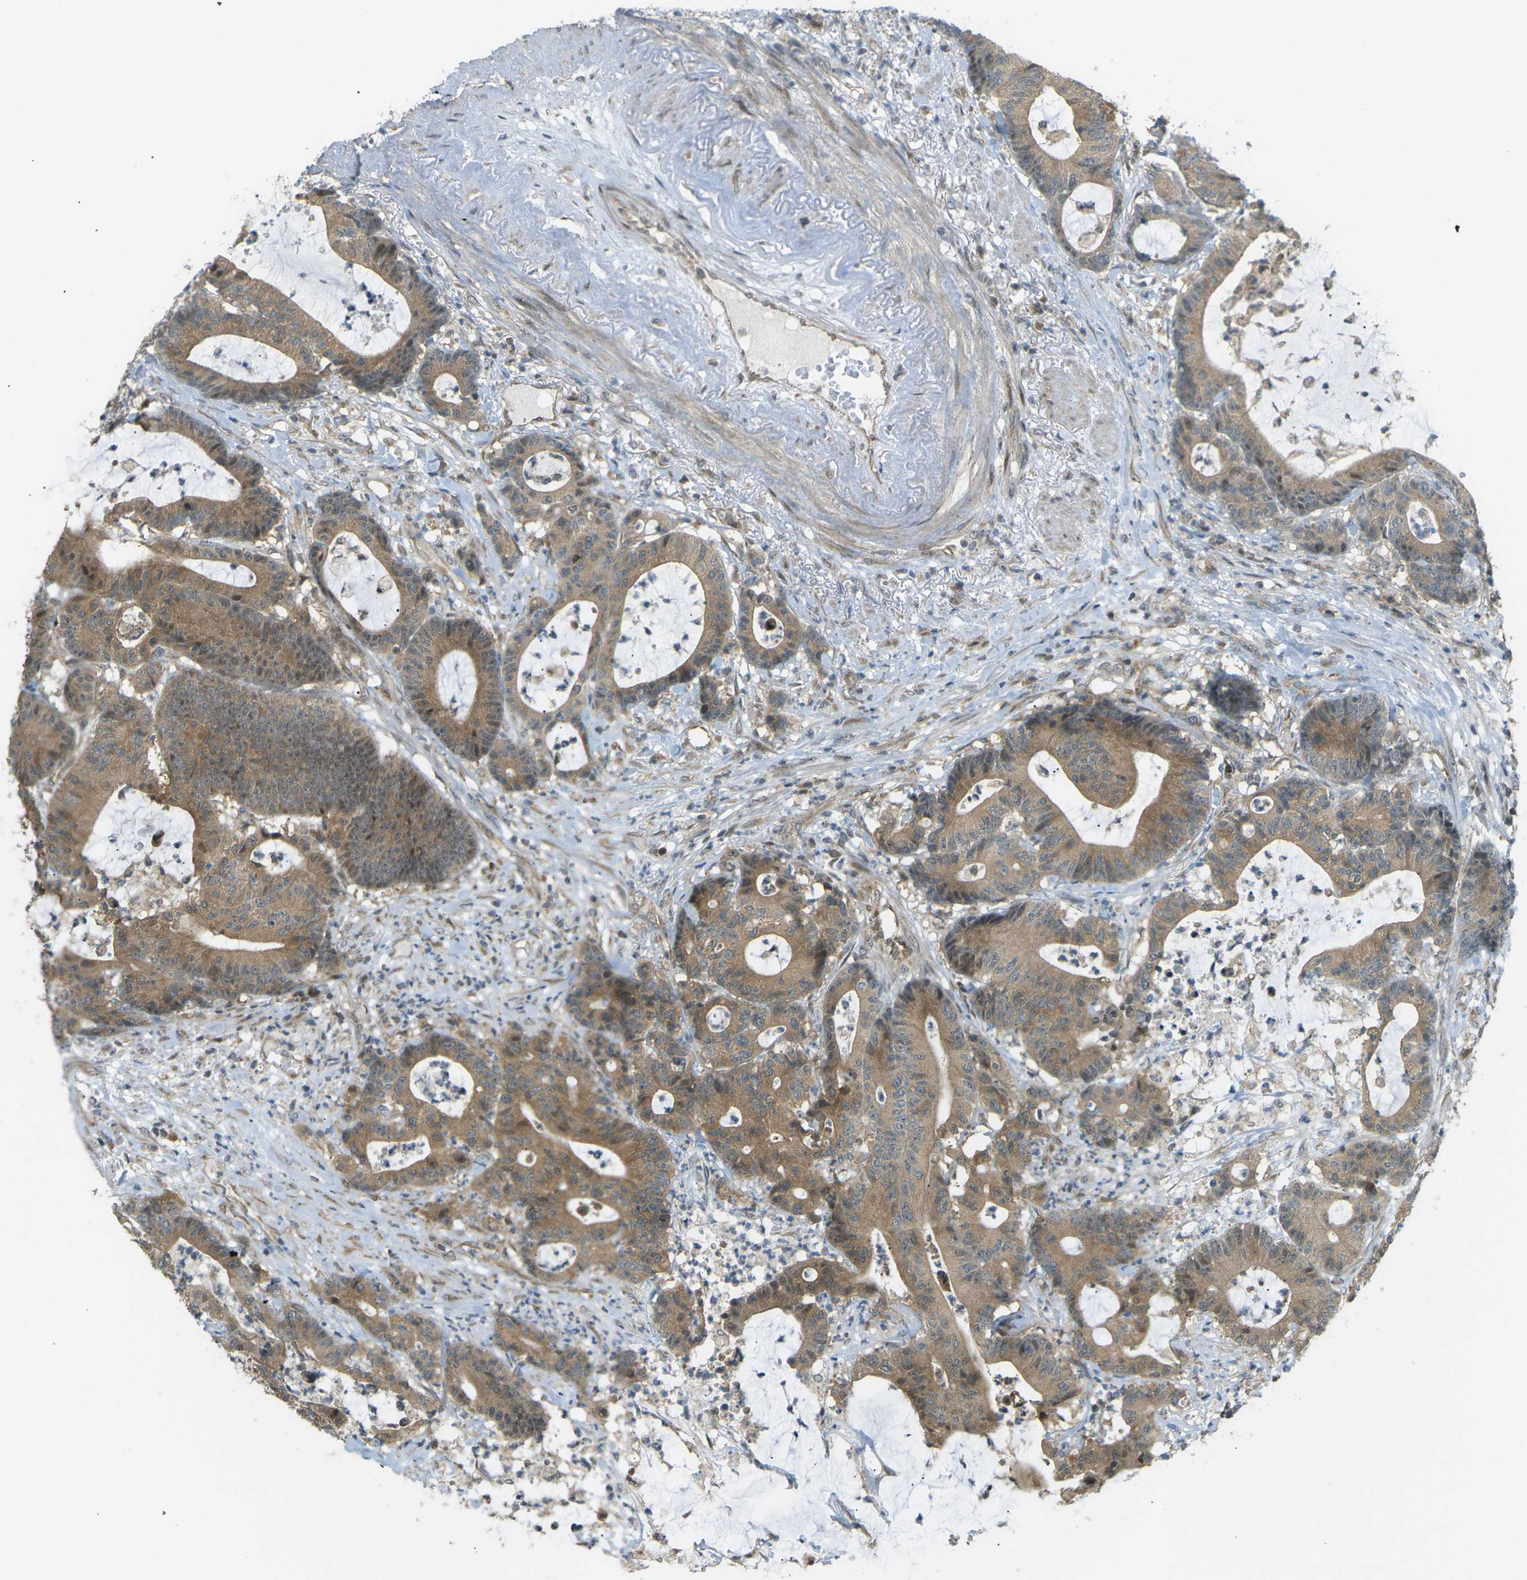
{"staining": {"intensity": "moderate", "quantity": ">75%", "location": "cytoplasmic/membranous,nuclear"}, "tissue": "colorectal cancer", "cell_type": "Tumor cells", "image_type": "cancer", "snomed": [{"axis": "morphology", "description": "Adenocarcinoma, NOS"}, {"axis": "topography", "description": "Colon"}], "caption": "High-magnification brightfield microscopy of adenocarcinoma (colorectal) stained with DAB (brown) and counterstained with hematoxylin (blue). tumor cells exhibit moderate cytoplasmic/membranous and nuclear positivity is identified in about>75% of cells.", "gene": "CCDC186", "patient": {"sex": "female", "age": 84}}